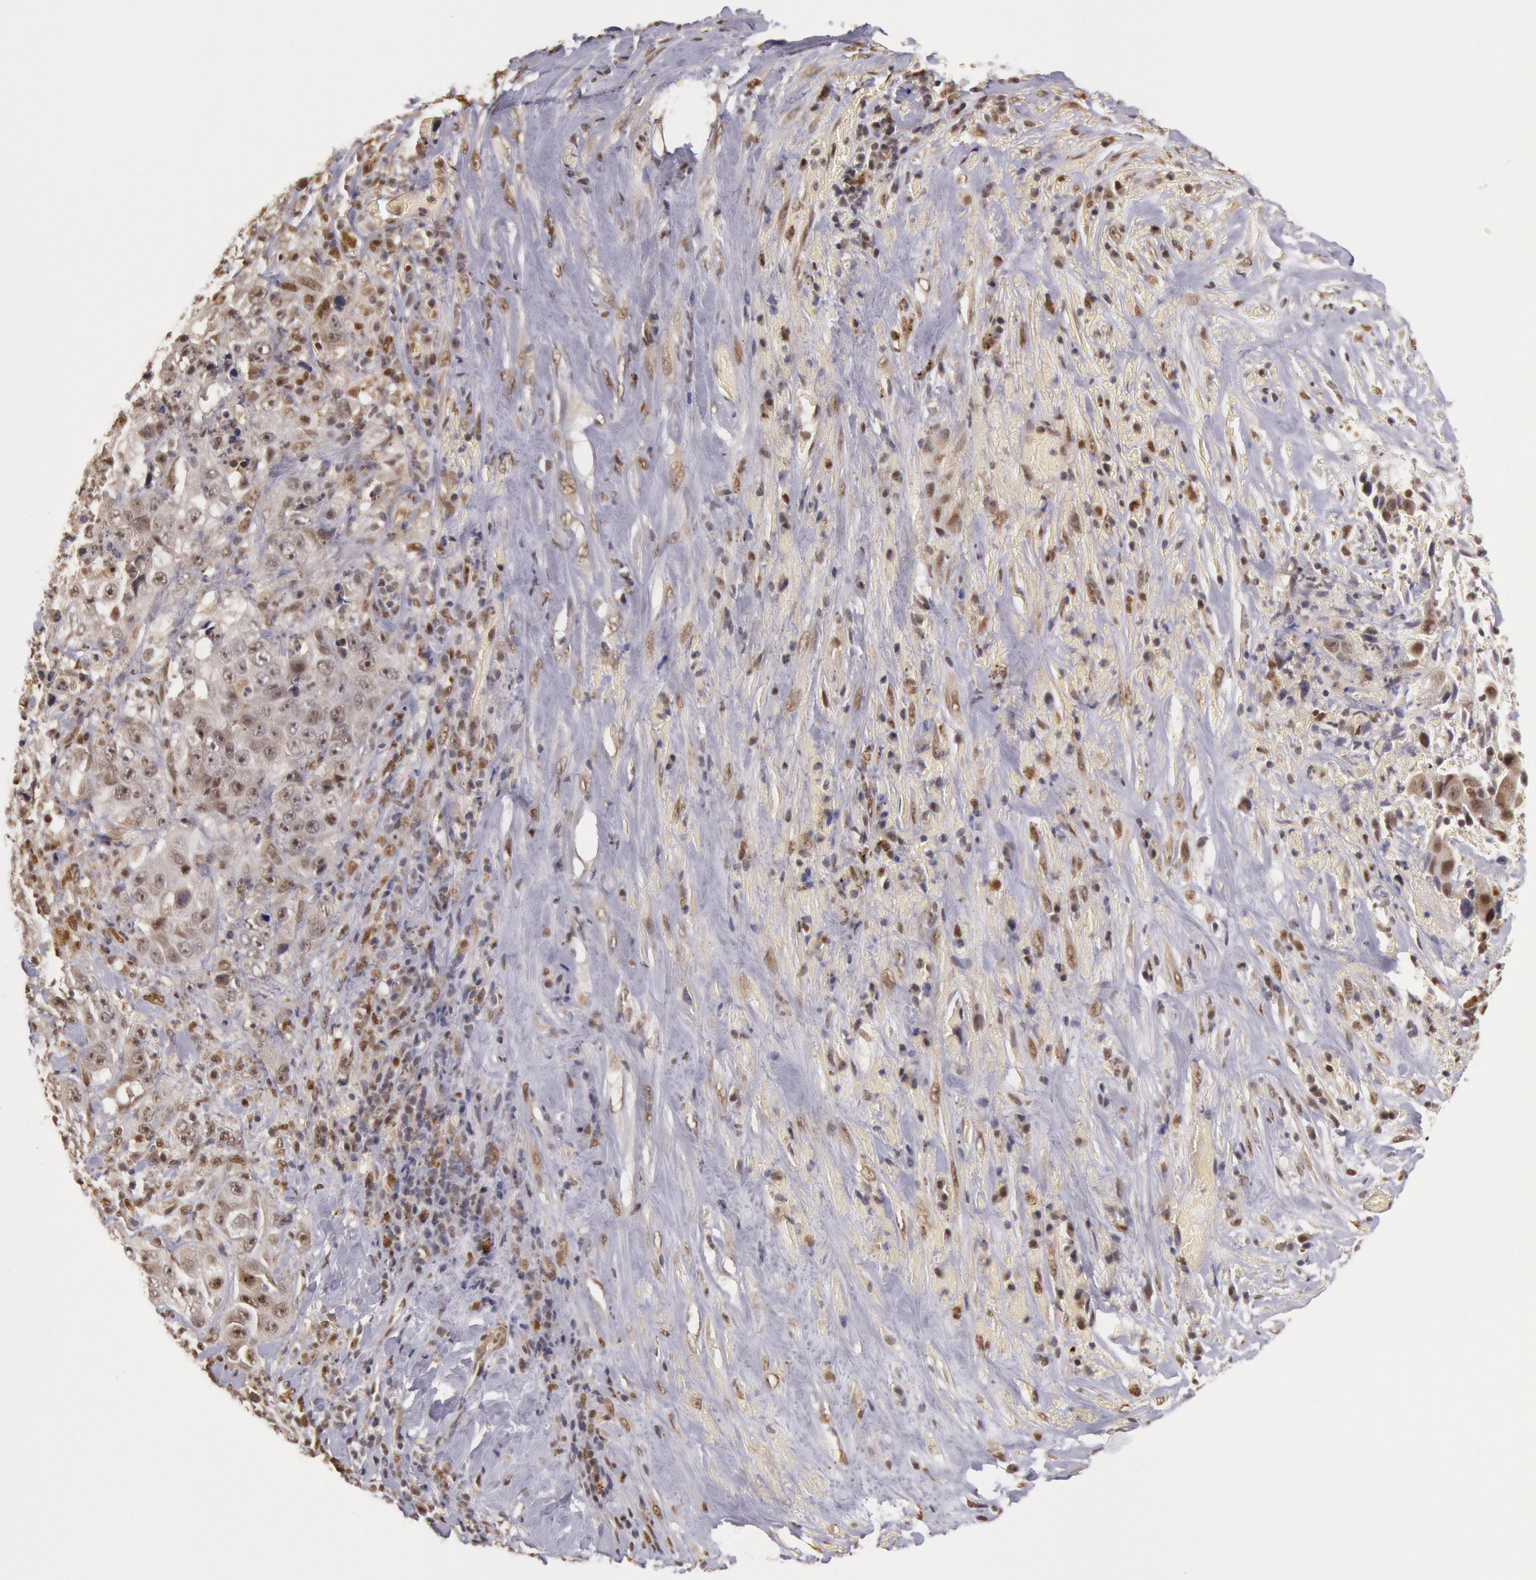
{"staining": {"intensity": "weak", "quantity": "25%-75%", "location": "nuclear"}, "tissue": "lung cancer", "cell_type": "Tumor cells", "image_type": "cancer", "snomed": [{"axis": "morphology", "description": "Squamous cell carcinoma, NOS"}, {"axis": "topography", "description": "Lung"}], "caption": "Lung squamous cell carcinoma was stained to show a protein in brown. There is low levels of weak nuclear staining in about 25%-75% of tumor cells. The protein is shown in brown color, while the nuclei are stained blue.", "gene": "LIG4", "patient": {"sex": "male", "age": 64}}